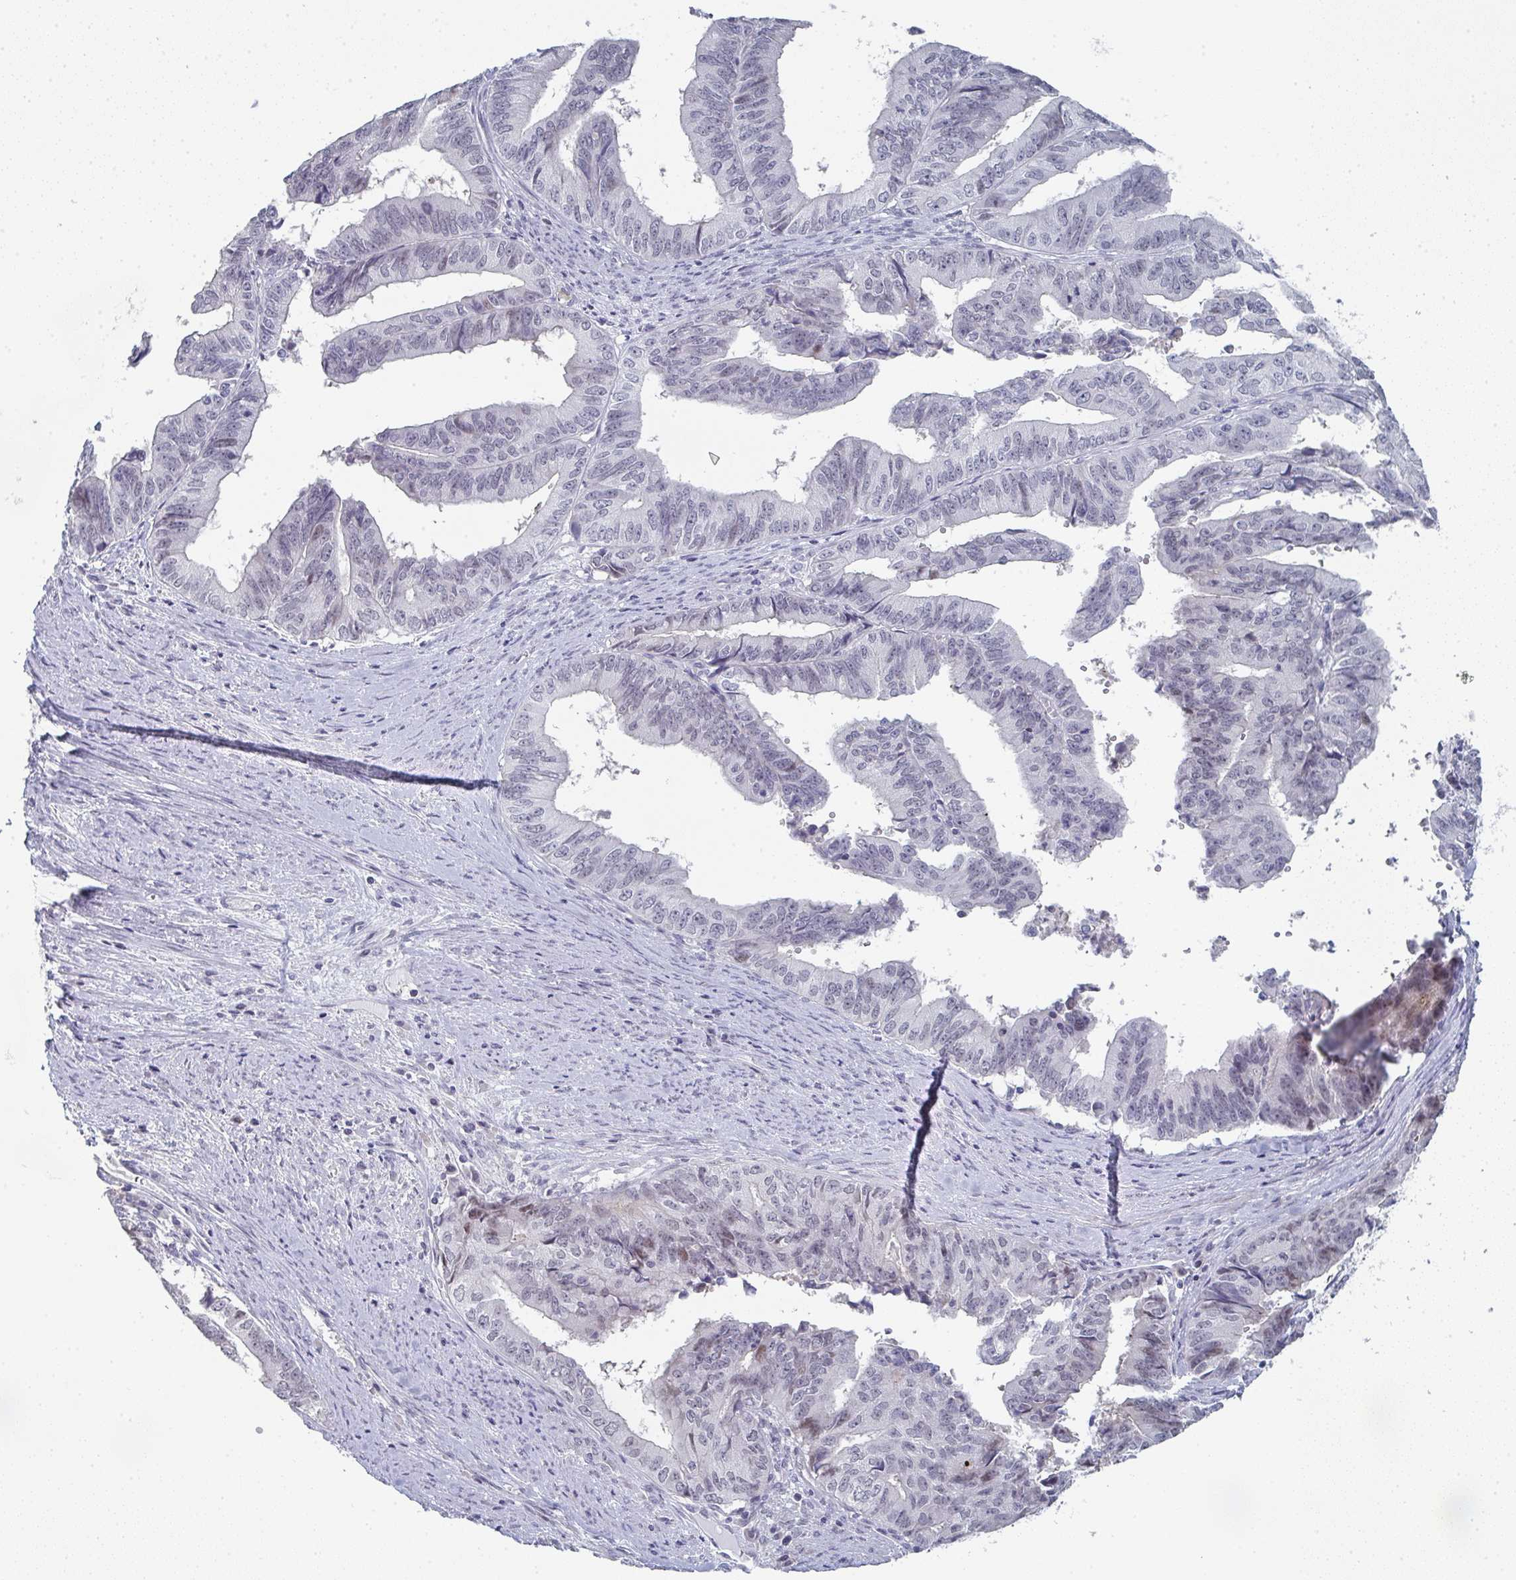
{"staining": {"intensity": "negative", "quantity": "none", "location": "none"}, "tissue": "endometrial cancer", "cell_type": "Tumor cells", "image_type": "cancer", "snomed": [{"axis": "morphology", "description": "Adenocarcinoma, NOS"}, {"axis": "topography", "description": "Endometrium"}], "caption": "This is an IHC histopathology image of human adenocarcinoma (endometrial). There is no positivity in tumor cells.", "gene": "A1CF", "patient": {"sex": "female", "age": 65}}